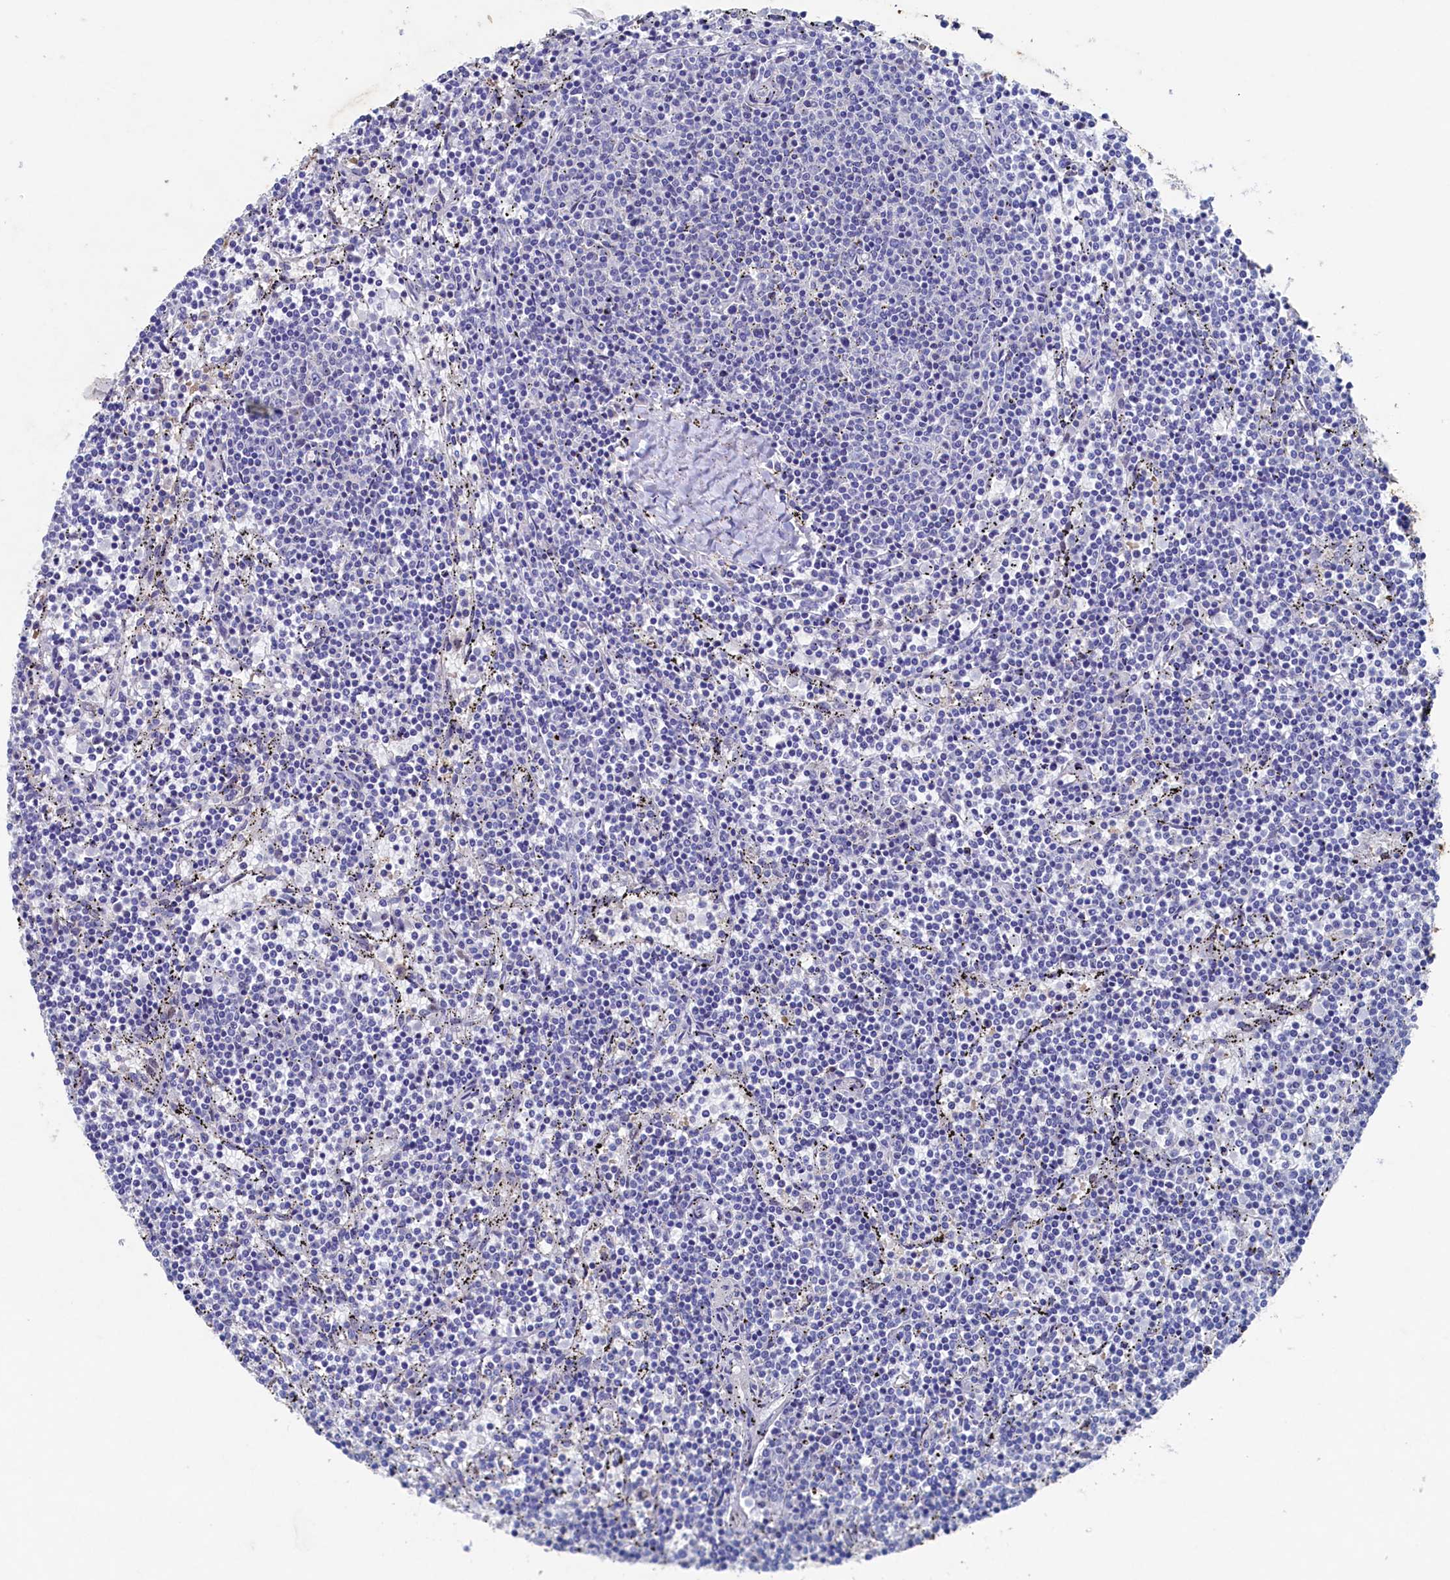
{"staining": {"intensity": "negative", "quantity": "none", "location": "none"}, "tissue": "lymphoma", "cell_type": "Tumor cells", "image_type": "cancer", "snomed": [{"axis": "morphology", "description": "Malignant lymphoma, non-Hodgkin's type, Low grade"}, {"axis": "topography", "description": "Spleen"}], "caption": "Immunohistochemistry (IHC) image of lymphoma stained for a protein (brown), which exhibits no expression in tumor cells.", "gene": "CBLIF", "patient": {"sex": "female", "age": 50}}